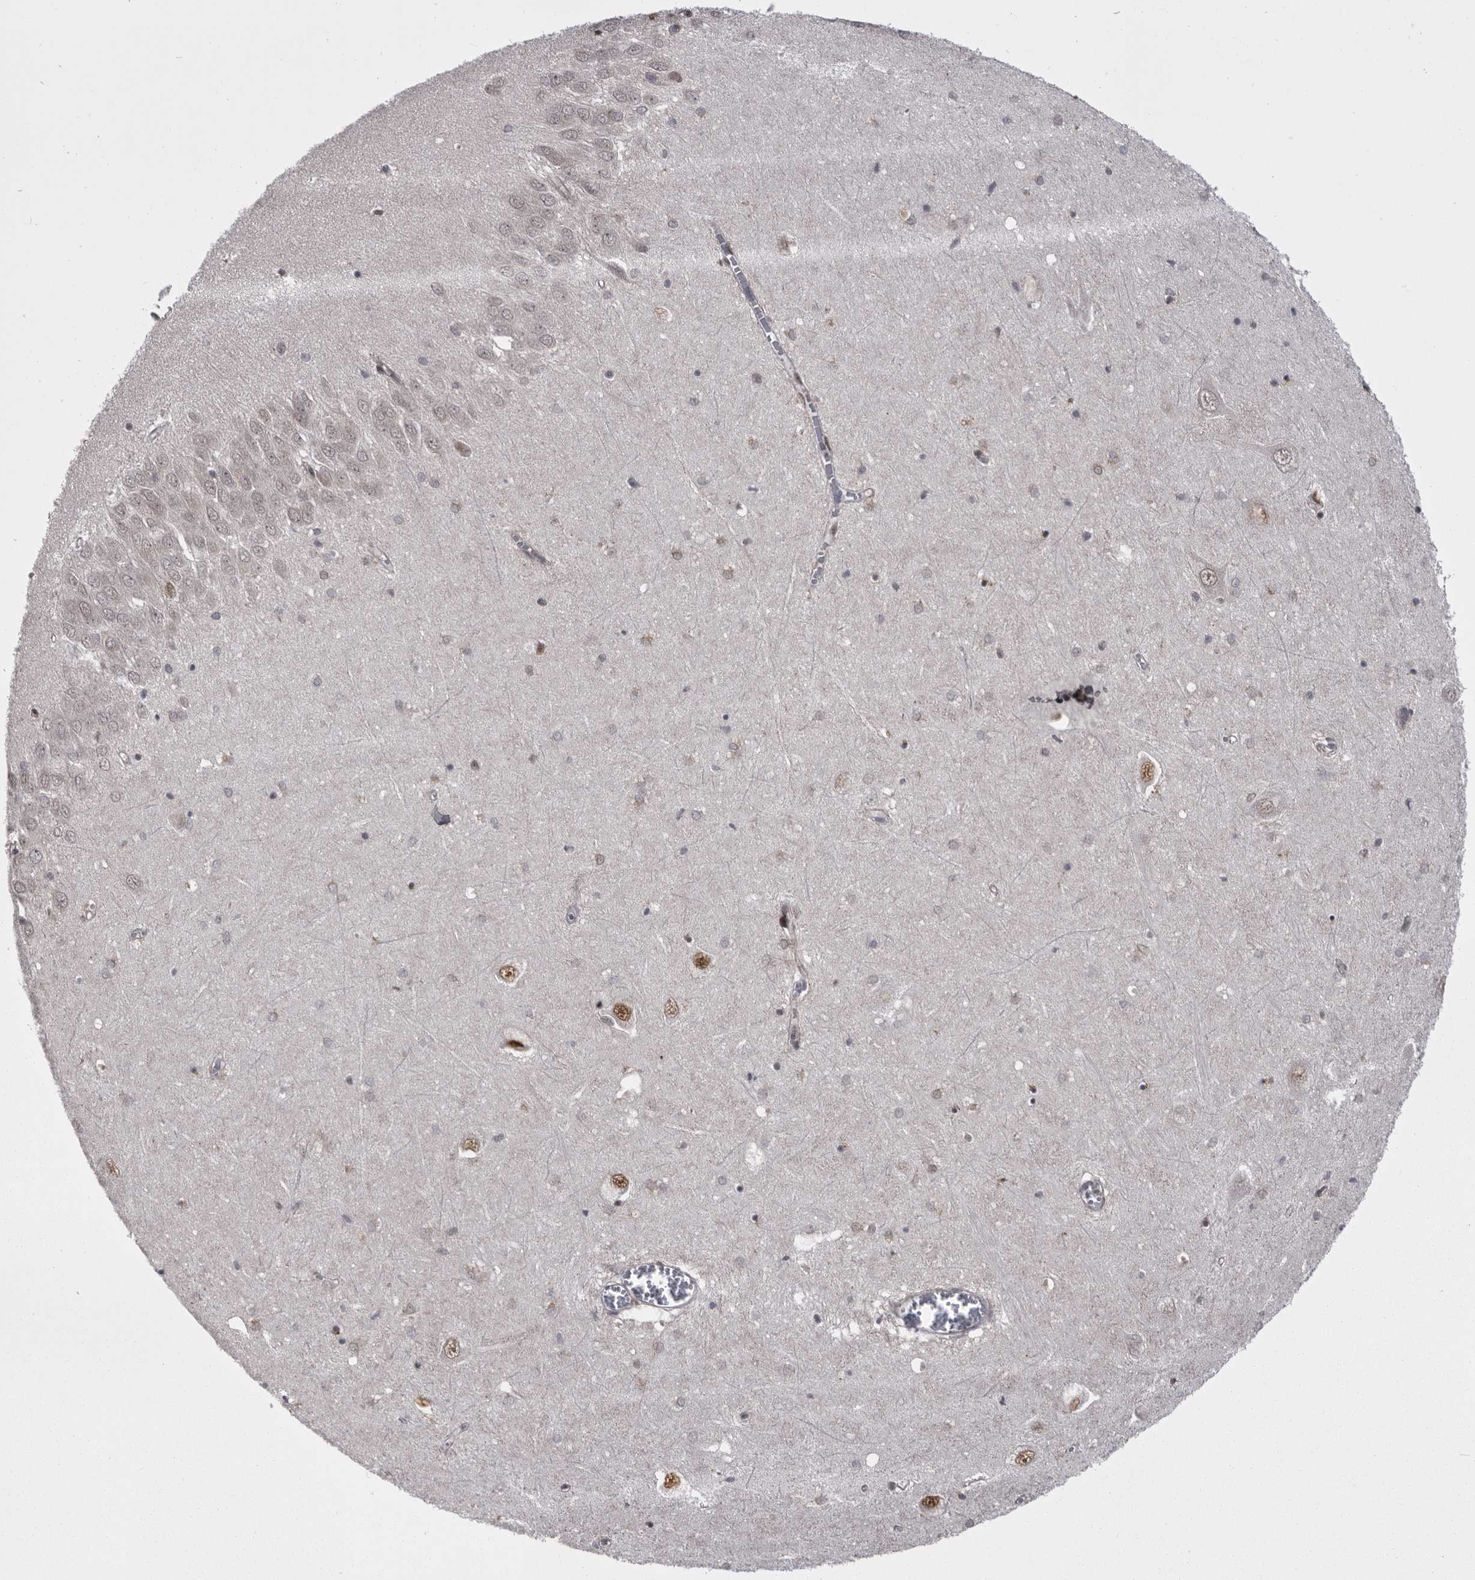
{"staining": {"intensity": "moderate", "quantity": "<25%", "location": "nuclear"}, "tissue": "hippocampus", "cell_type": "Glial cells", "image_type": "normal", "snomed": [{"axis": "morphology", "description": "Normal tissue, NOS"}, {"axis": "topography", "description": "Hippocampus"}], "caption": "Moderate nuclear staining for a protein is present in approximately <25% of glial cells of unremarkable hippocampus using IHC.", "gene": "MEPCE", "patient": {"sex": "male", "age": 70}}